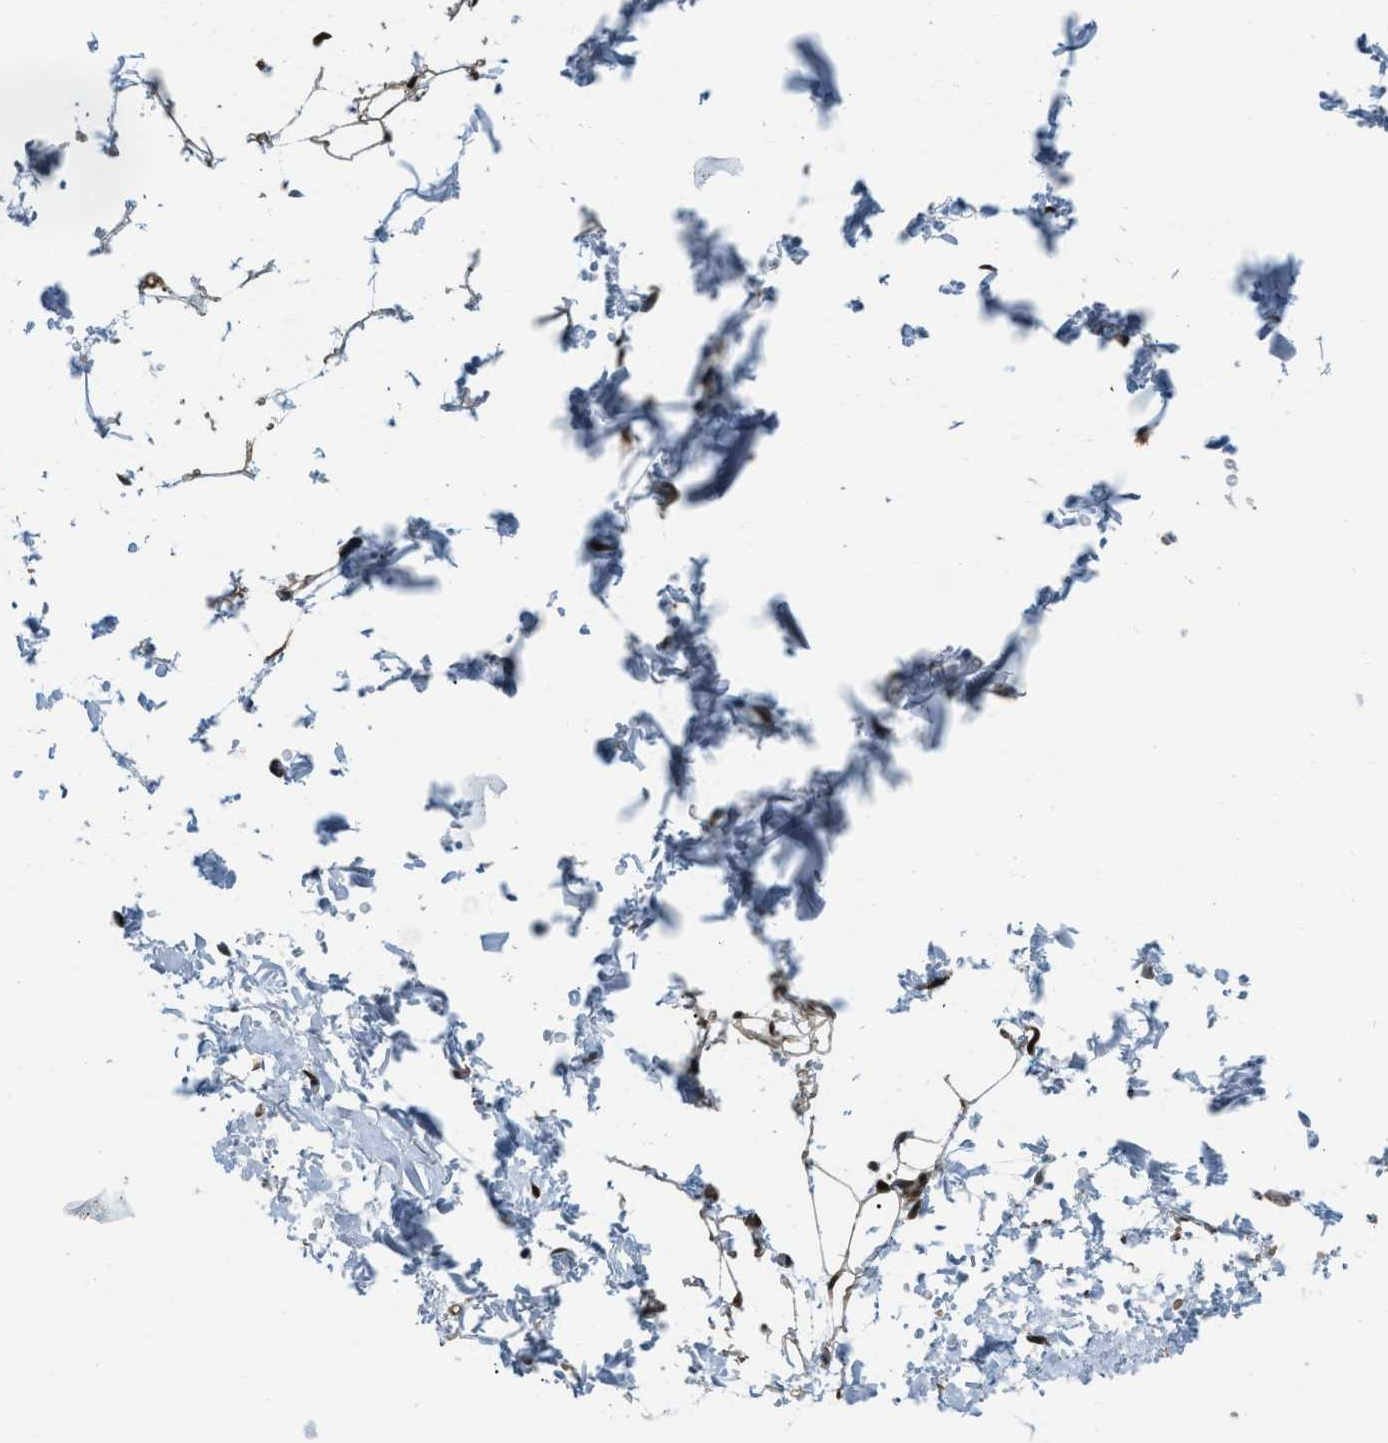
{"staining": {"intensity": "moderate", "quantity": "25%-75%", "location": "cytoplasmic/membranous"}, "tissue": "adipose tissue", "cell_type": "Adipocytes", "image_type": "normal", "snomed": [{"axis": "morphology", "description": "Normal tissue, NOS"}, {"axis": "topography", "description": "Soft tissue"}], "caption": "This image shows benign adipose tissue stained with IHC to label a protein in brown. The cytoplasmic/membranous of adipocytes show moderate positivity for the protein. Nuclei are counter-stained blue.", "gene": "NUDCD3", "patient": {"sex": "male", "age": 72}}